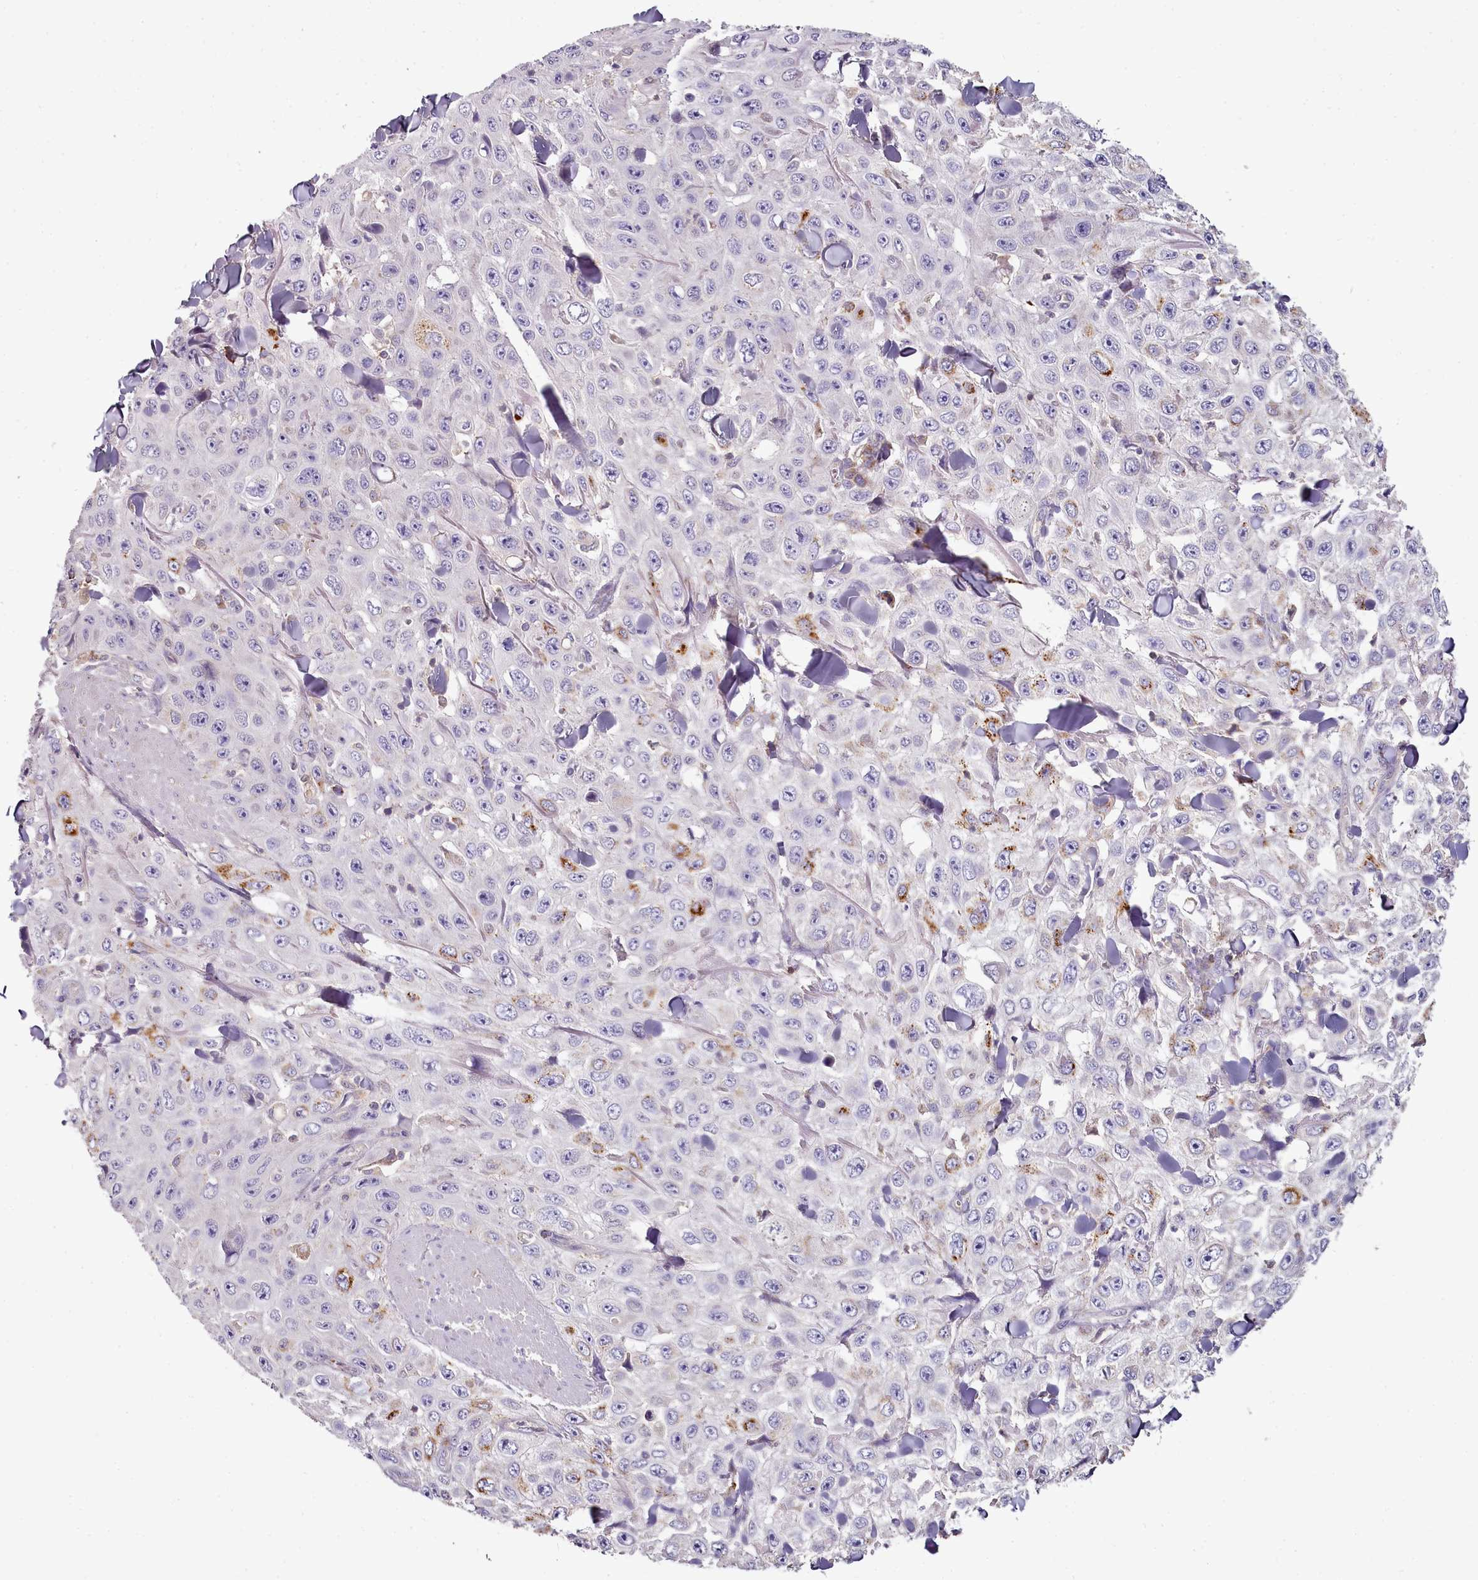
{"staining": {"intensity": "negative", "quantity": "none", "location": "none"}, "tissue": "skin cancer", "cell_type": "Tumor cells", "image_type": "cancer", "snomed": [{"axis": "morphology", "description": "Squamous cell carcinoma, NOS"}, {"axis": "topography", "description": "Skin"}], "caption": "High power microscopy photomicrograph of an IHC photomicrograph of skin cancer (squamous cell carcinoma), revealing no significant positivity in tumor cells.", "gene": "ACSS1", "patient": {"sex": "male", "age": 82}}